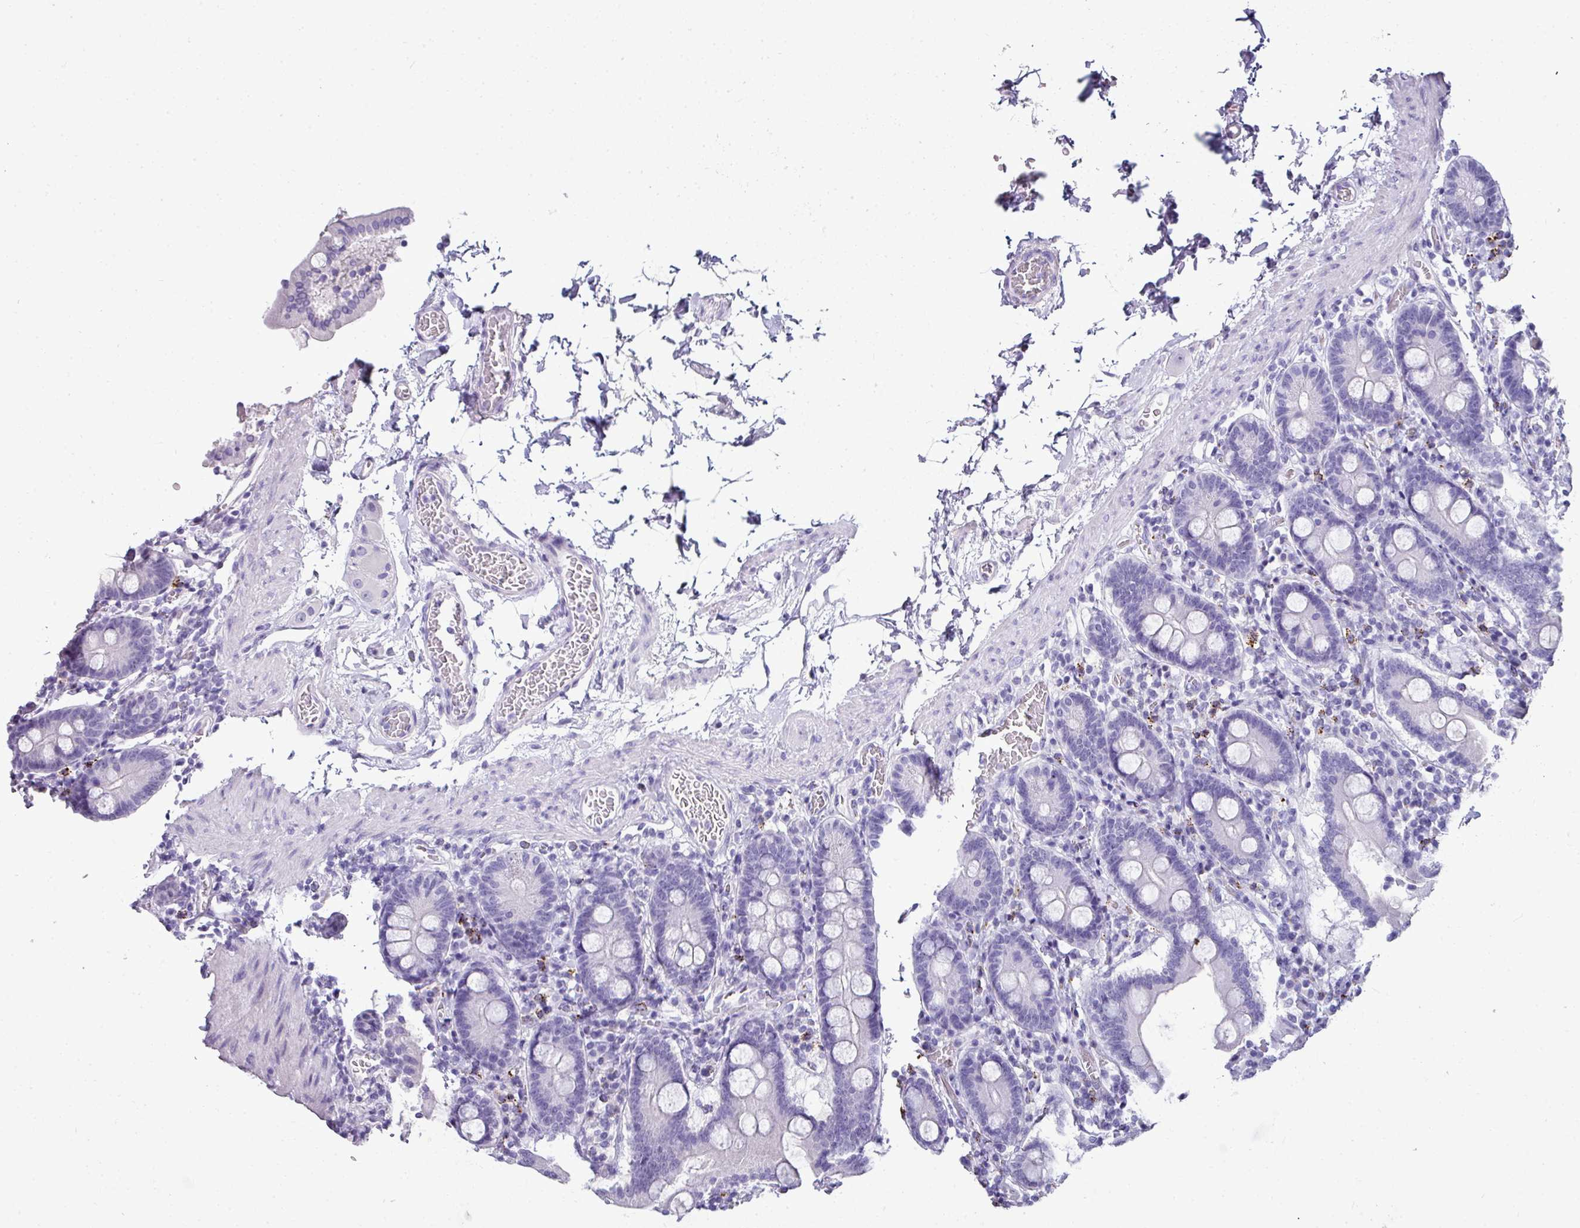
{"staining": {"intensity": "negative", "quantity": "none", "location": "none"}, "tissue": "duodenum", "cell_type": "Glandular cells", "image_type": "normal", "snomed": [{"axis": "morphology", "description": "Normal tissue, NOS"}, {"axis": "topography", "description": "Duodenum"}], "caption": "High power microscopy micrograph of an immunohistochemistry photomicrograph of normal duodenum, revealing no significant positivity in glandular cells.", "gene": "NAPSA", "patient": {"sex": "male", "age": 55}}